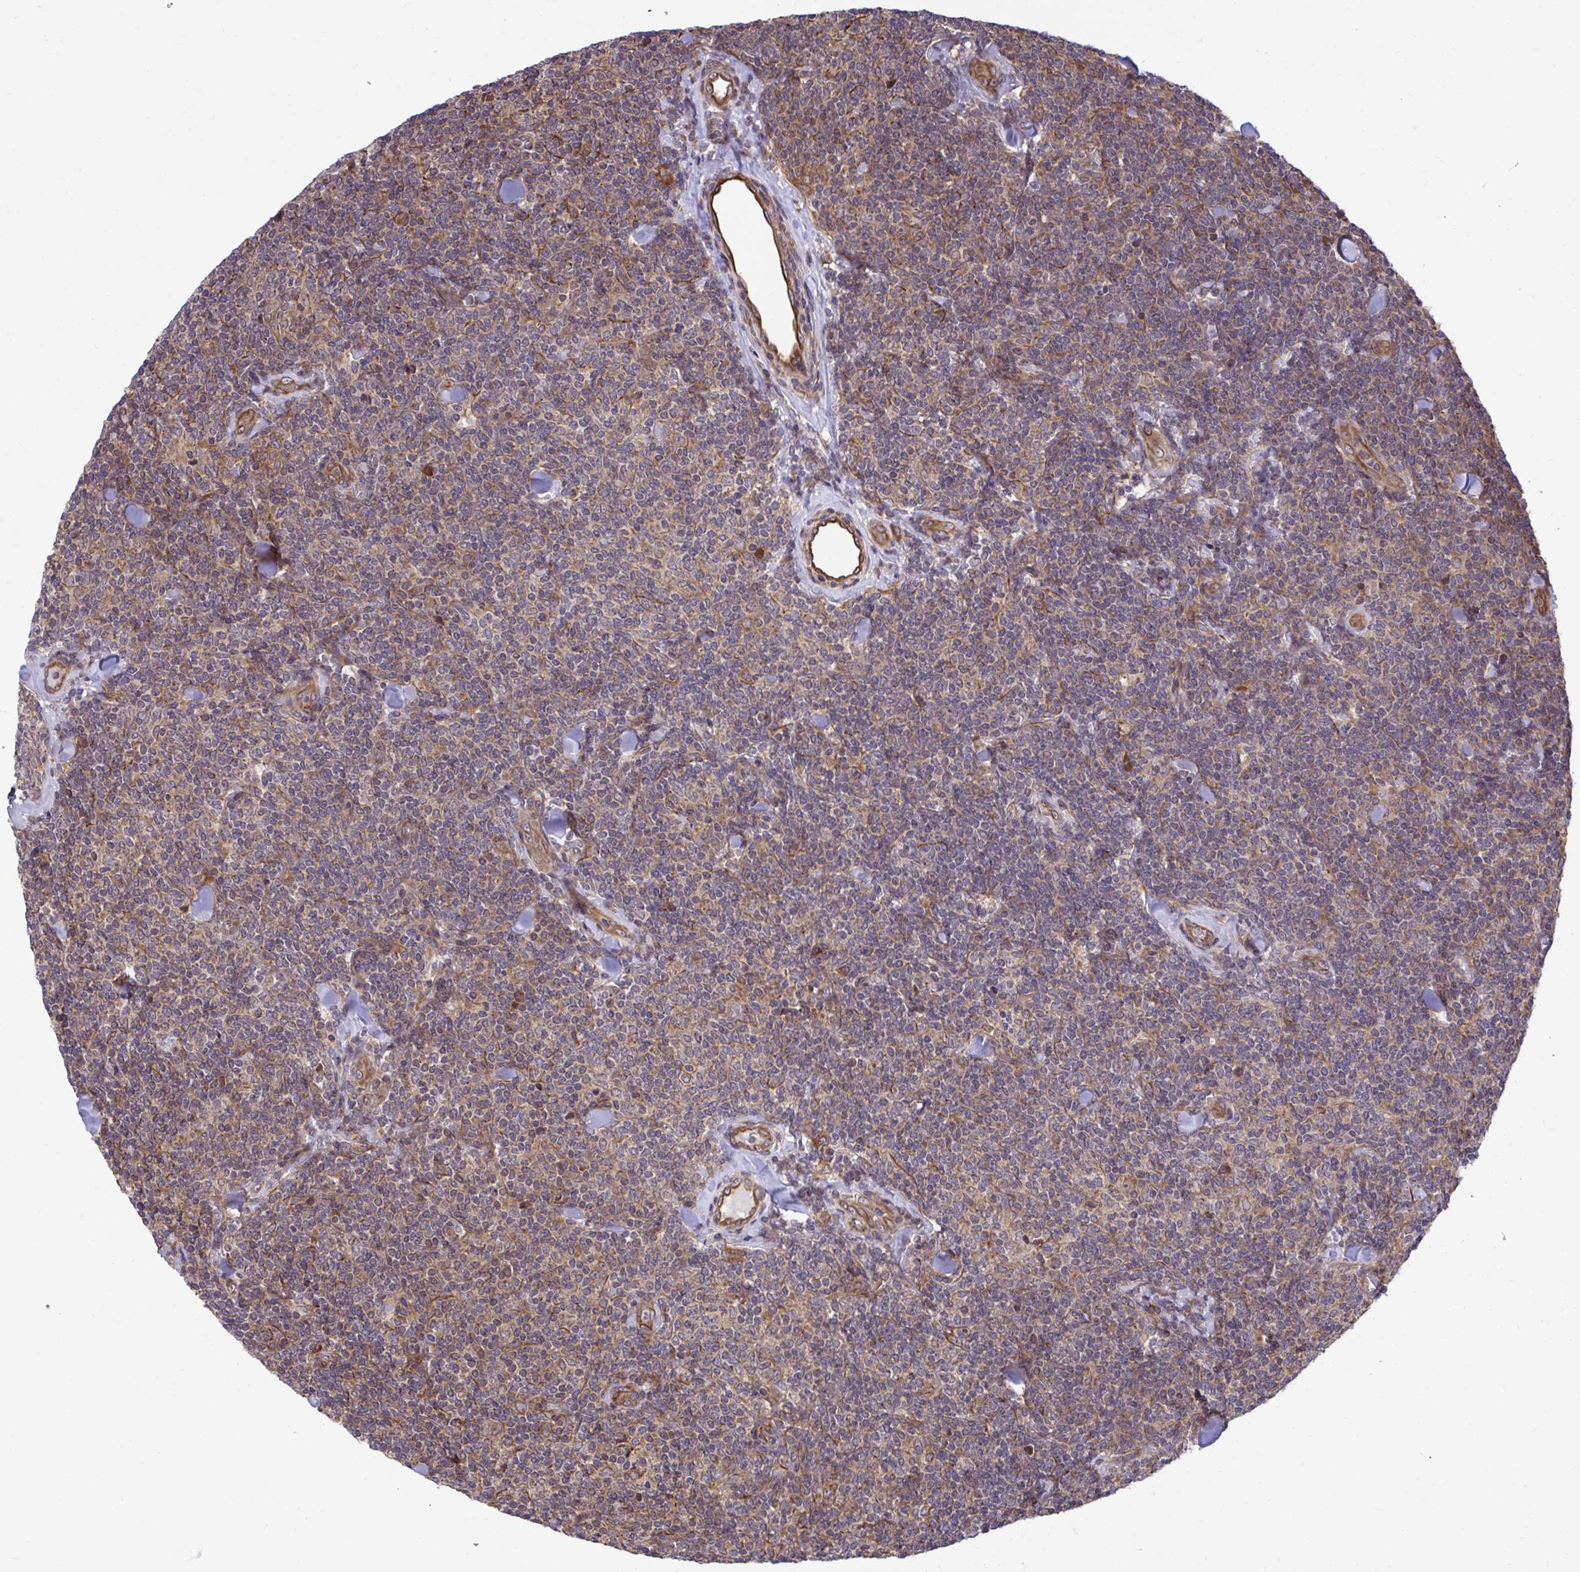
{"staining": {"intensity": "weak", "quantity": "<25%", "location": "cytoplasmic/membranous"}, "tissue": "lymphoma", "cell_type": "Tumor cells", "image_type": "cancer", "snomed": [{"axis": "morphology", "description": "Malignant lymphoma, non-Hodgkin's type, Low grade"}, {"axis": "topography", "description": "Lymph node"}], "caption": "IHC photomicrograph of low-grade malignant lymphoma, non-Hodgkin's type stained for a protein (brown), which shows no staining in tumor cells.", "gene": "RPS15", "patient": {"sex": "female", "age": 56}}